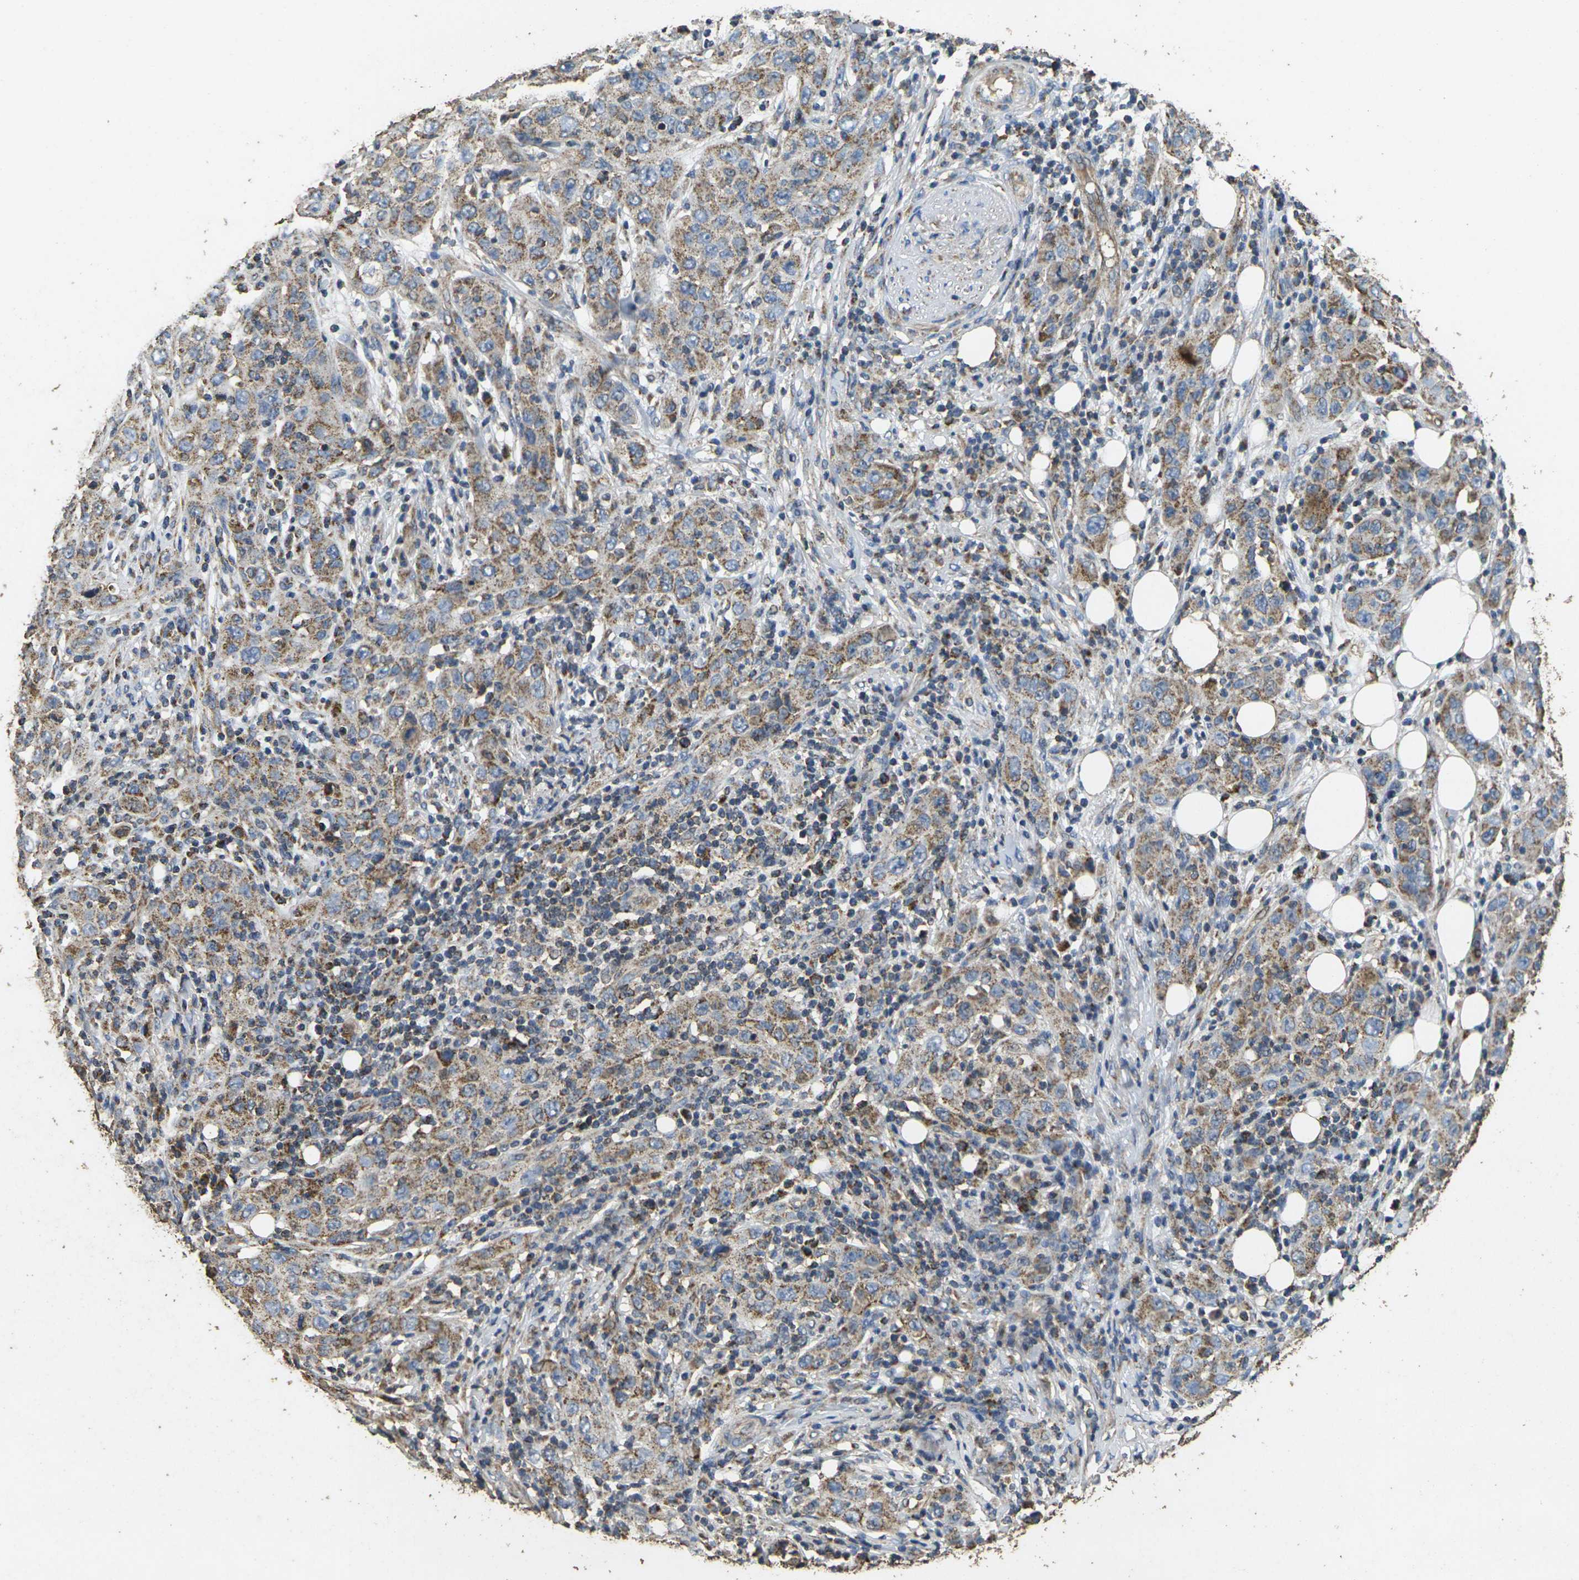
{"staining": {"intensity": "weak", "quantity": ">75%", "location": "cytoplasmic/membranous"}, "tissue": "skin cancer", "cell_type": "Tumor cells", "image_type": "cancer", "snomed": [{"axis": "morphology", "description": "Squamous cell carcinoma, NOS"}, {"axis": "topography", "description": "Skin"}], "caption": "Immunohistochemistry (IHC) (DAB (3,3'-diaminobenzidine)) staining of squamous cell carcinoma (skin) reveals weak cytoplasmic/membranous protein staining in approximately >75% of tumor cells.", "gene": "MAPK11", "patient": {"sex": "female", "age": 88}}